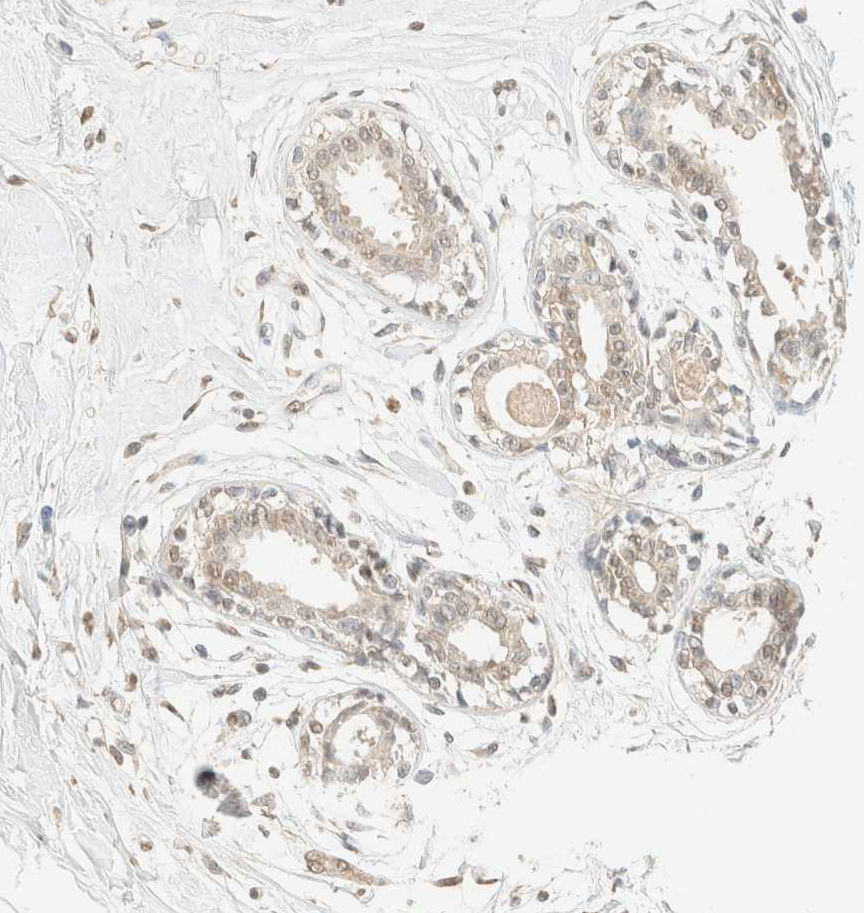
{"staining": {"intensity": "moderate", "quantity": ">75%", "location": "cytoplasmic/membranous,nuclear"}, "tissue": "breast", "cell_type": "Adipocytes", "image_type": "normal", "snomed": [{"axis": "morphology", "description": "Normal tissue, NOS"}, {"axis": "topography", "description": "Breast"}], "caption": "Protein analysis of normal breast demonstrates moderate cytoplasmic/membranous,nuclear positivity in about >75% of adipocytes. (DAB IHC with brightfield microscopy, high magnification).", "gene": "S100A13", "patient": {"sex": "female", "age": 45}}